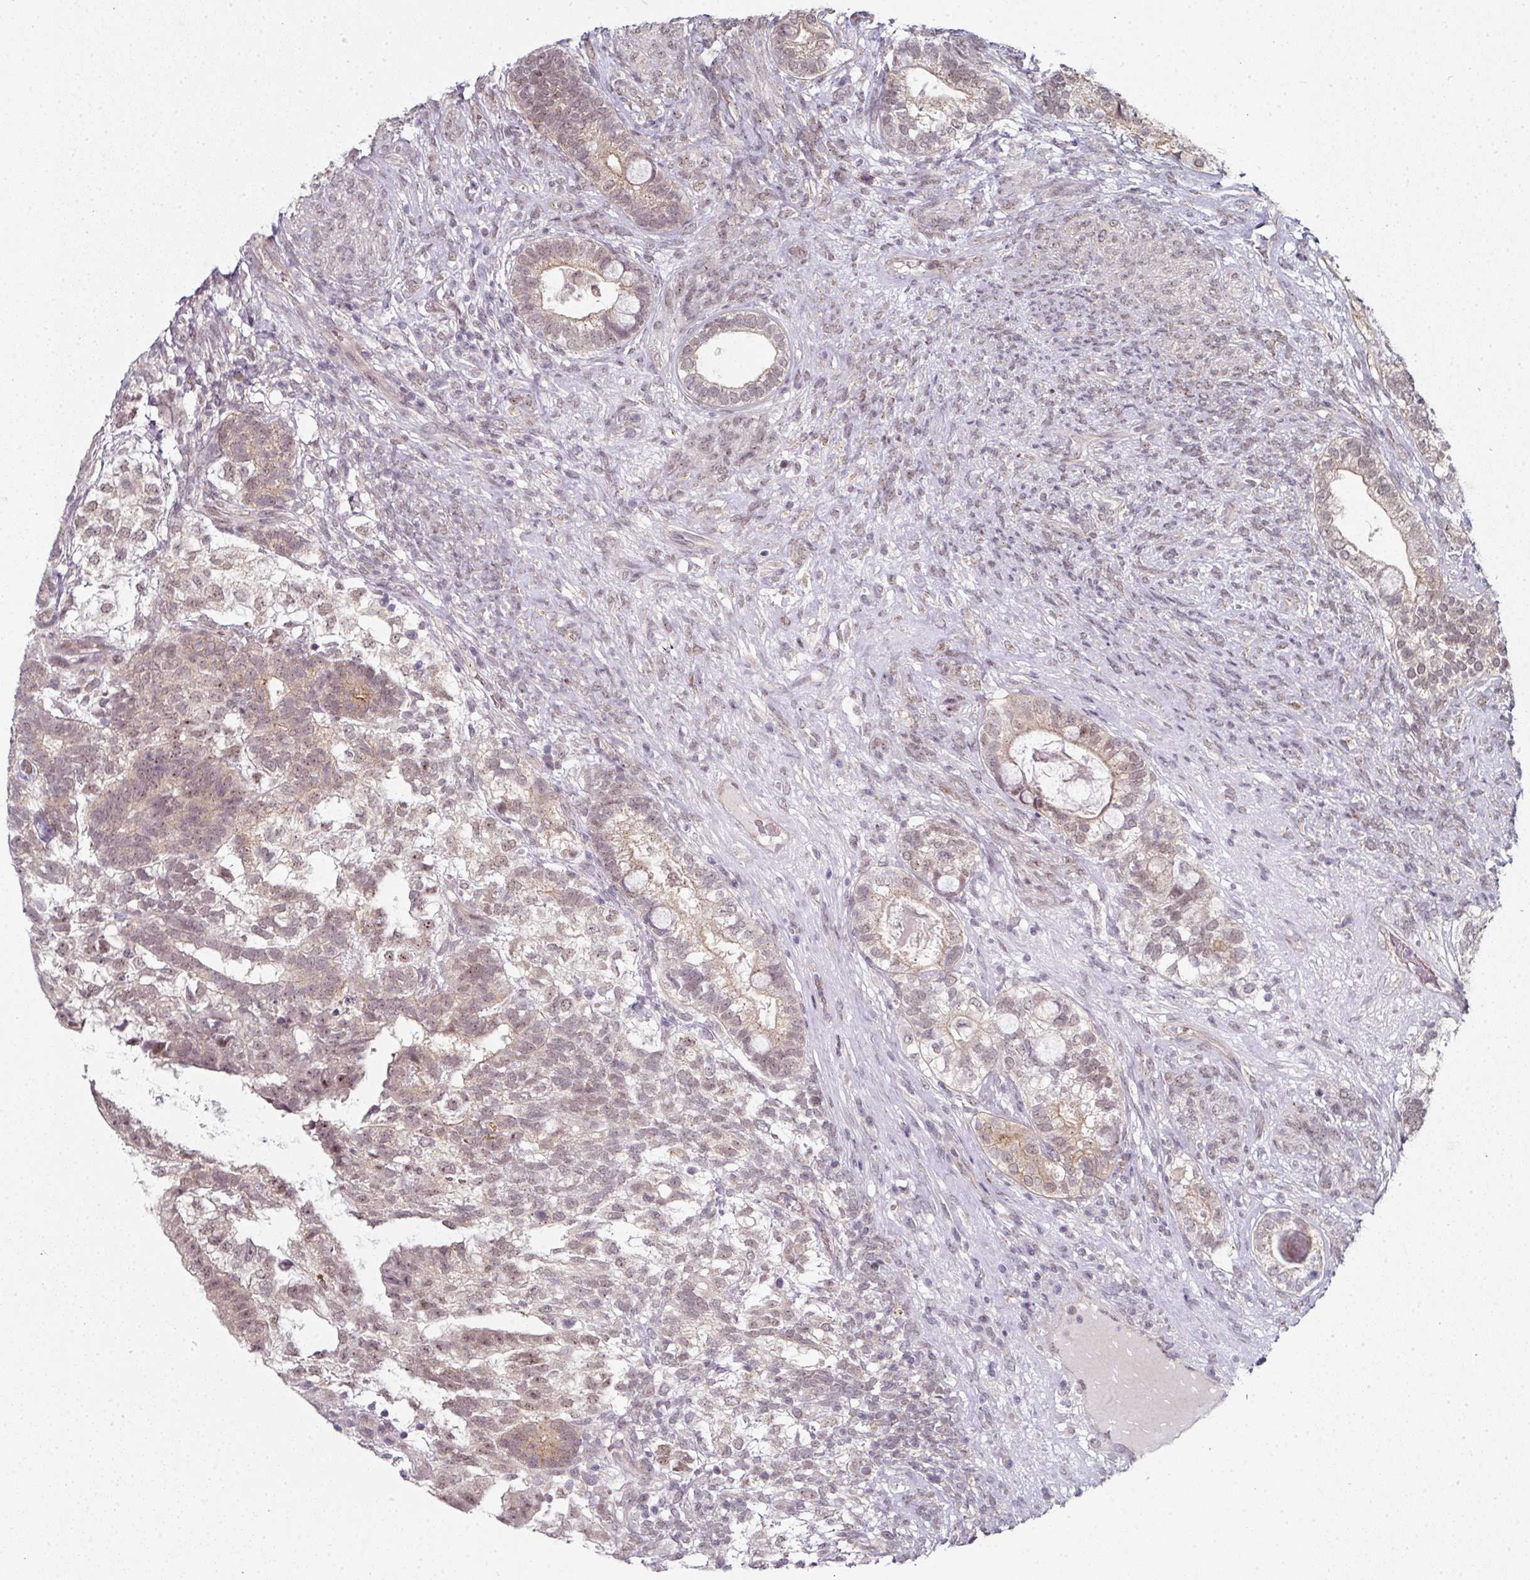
{"staining": {"intensity": "weak", "quantity": "25%-75%", "location": "cytoplasmic/membranous,nuclear"}, "tissue": "testis cancer", "cell_type": "Tumor cells", "image_type": "cancer", "snomed": [{"axis": "morphology", "description": "Seminoma, NOS"}, {"axis": "morphology", "description": "Carcinoma, Embryonal, NOS"}, {"axis": "topography", "description": "Testis"}], "caption": "Protein analysis of testis cancer tissue reveals weak cytoplasmic/membranous and nuclear staining in approximately 25%-75% of tumor cells. (brown staining indicates protein expression, while blue staining denotes nuclei).", "gene": "TMCC1", "patient": {"sex": "male", "age": 41}}